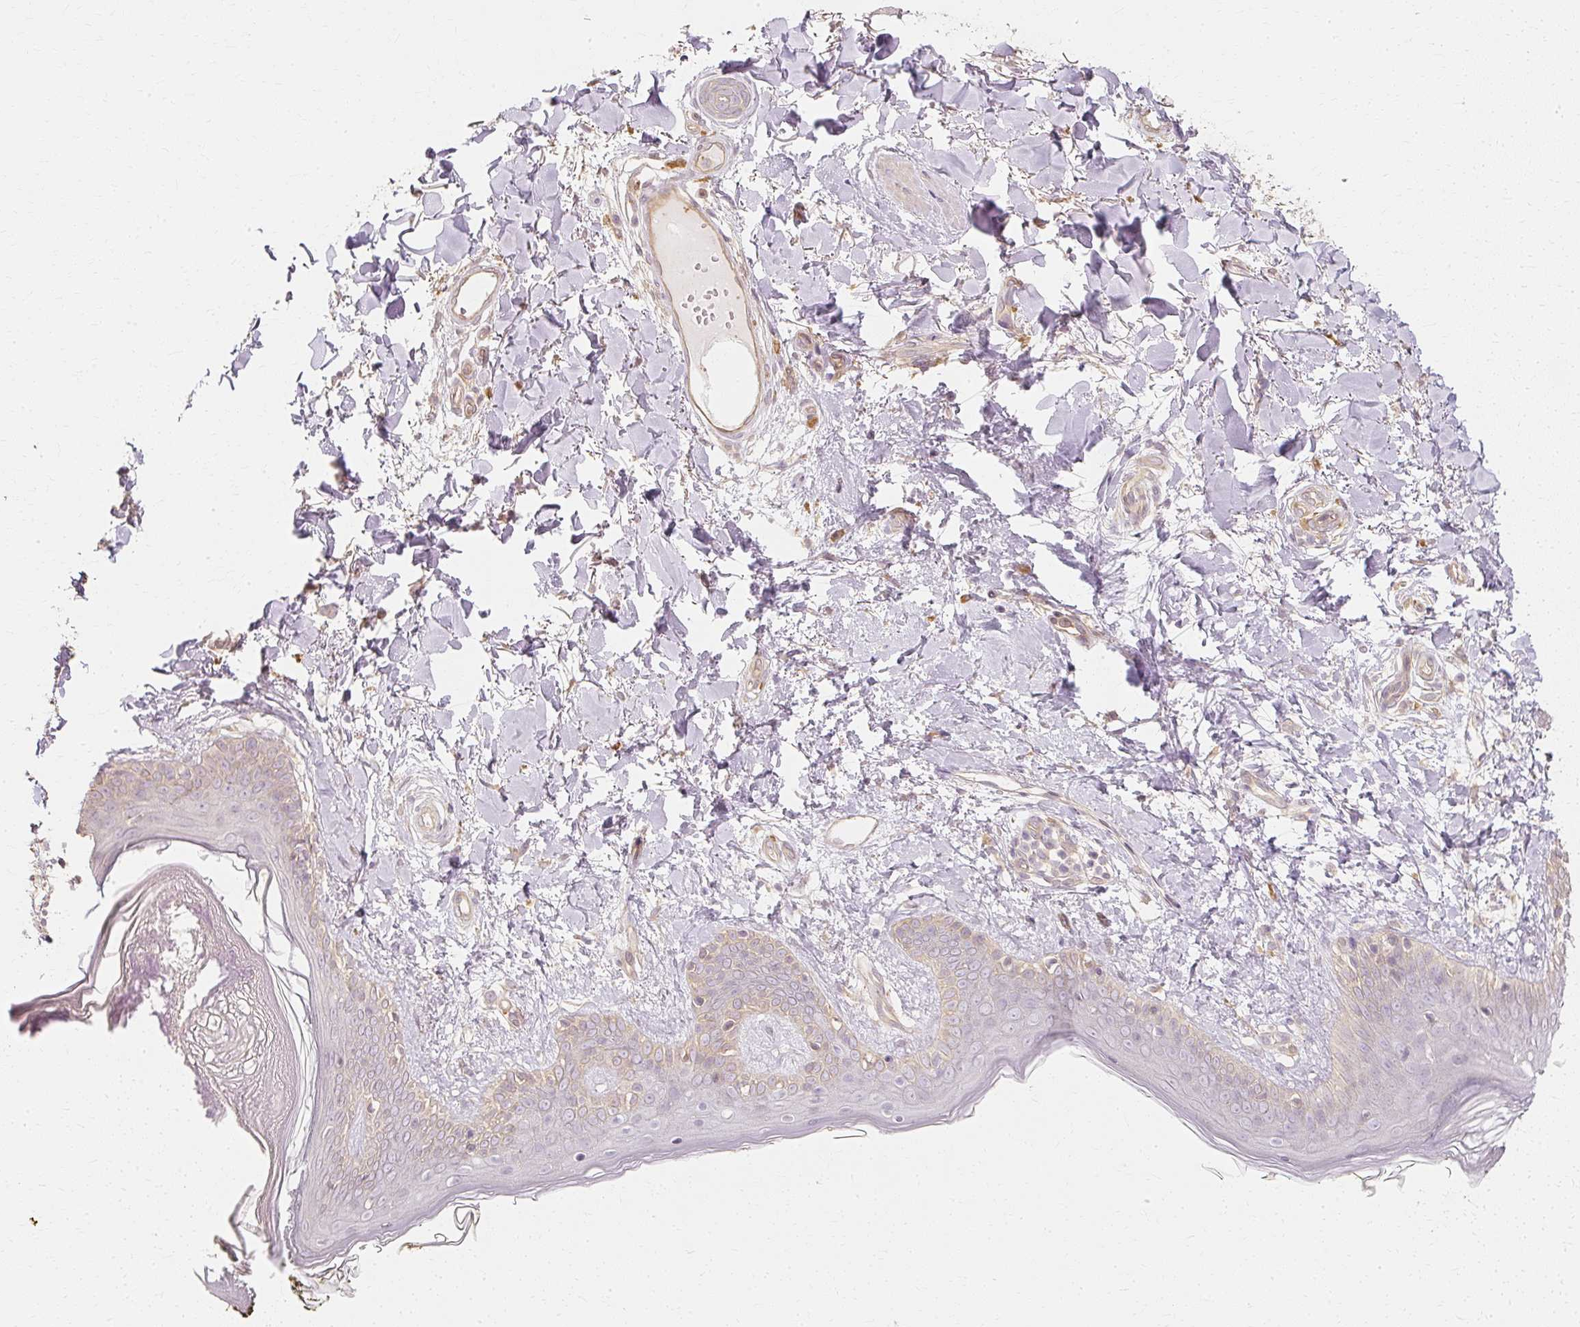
{"staining": {"intensity": "moderate", "quantity": ">75%", "location": "cytoplasmic/membranous"}, "tissue": "skin", "cell_type": "Fibroblasts", "image_type": "normal", "snomed": [{"axis": "morphology", "description": "Normal tissue, NOS"}, {"axis": "topography", "description": "Skin"}], "caption": "A medium amount of moderate cytoplasmic/membranous positivity is present in about >75% of fibroblasts in benign skin. (Stains: DAB (3,3'-diaminobenzidine) in brown, nuclei in blue, Microscopy: brightfield microscopy at high magnification).", "gene": "GNAQ", "patient": {"sex": "female", "age": 34}}